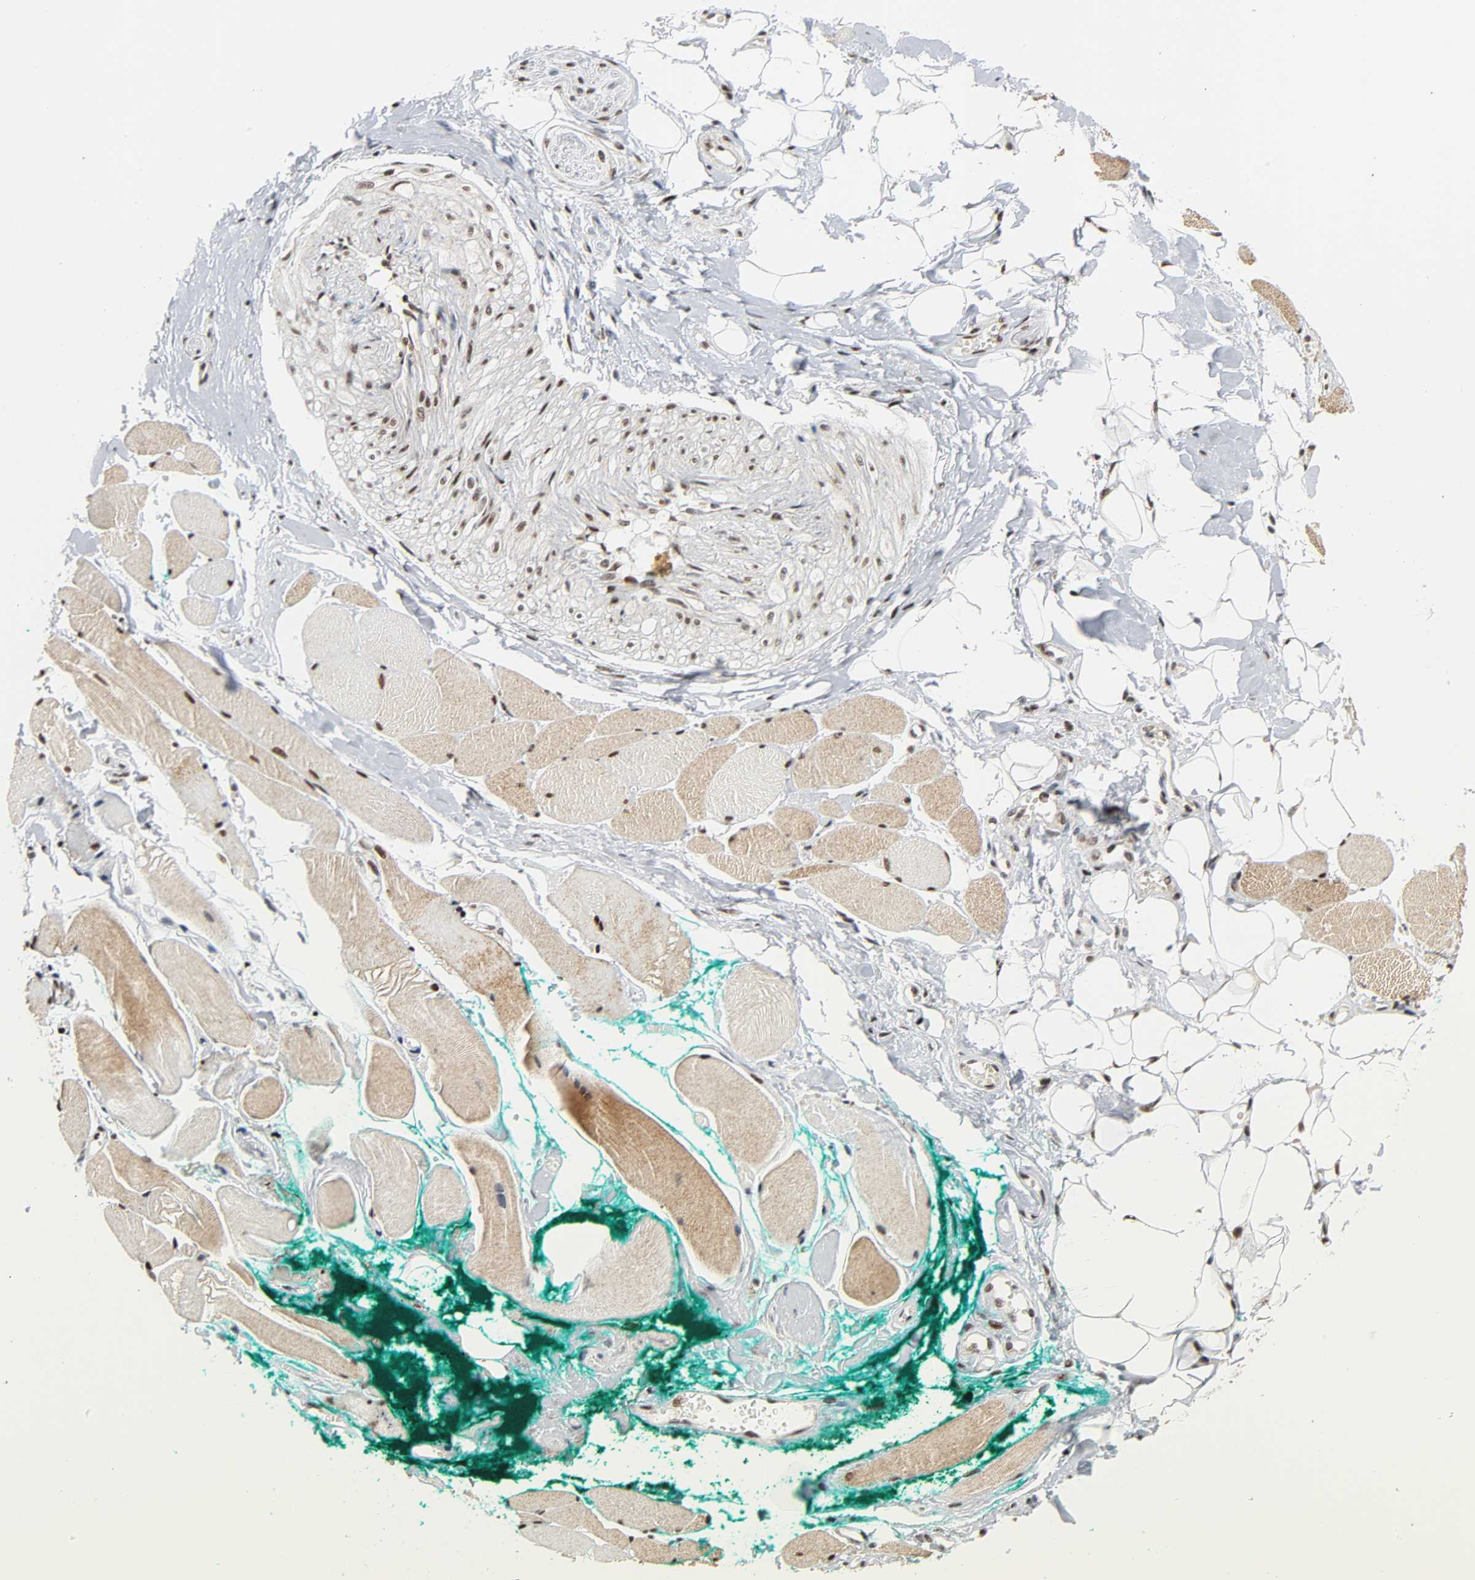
{"staining": {"intensity": "strong", "quantity": ">75%", "location": "cytoplasmic/membranous,nuclear"}, "tissue": "skeletal muscle", "cell_type": "Myocytes", "image_type": "normal", "snomed": [{"axis": "morphology", "description": "Normal tissue, NOS"}, {"axis": "topography", "description": "Skeletal muscle"}, {"axis": "topography", "description": "Peripheral nerve tissue"}], "caption": "Immunohistochemistry histopathology image of benign human skeletal muscle stained for a protein (brown), which demonstrates high levels of strong cytoplasmic/membranous,nuclear positivity in about >75% of myocytes.", "gene": "CDK9", "patient": {"sex": "female", "age": 84}}